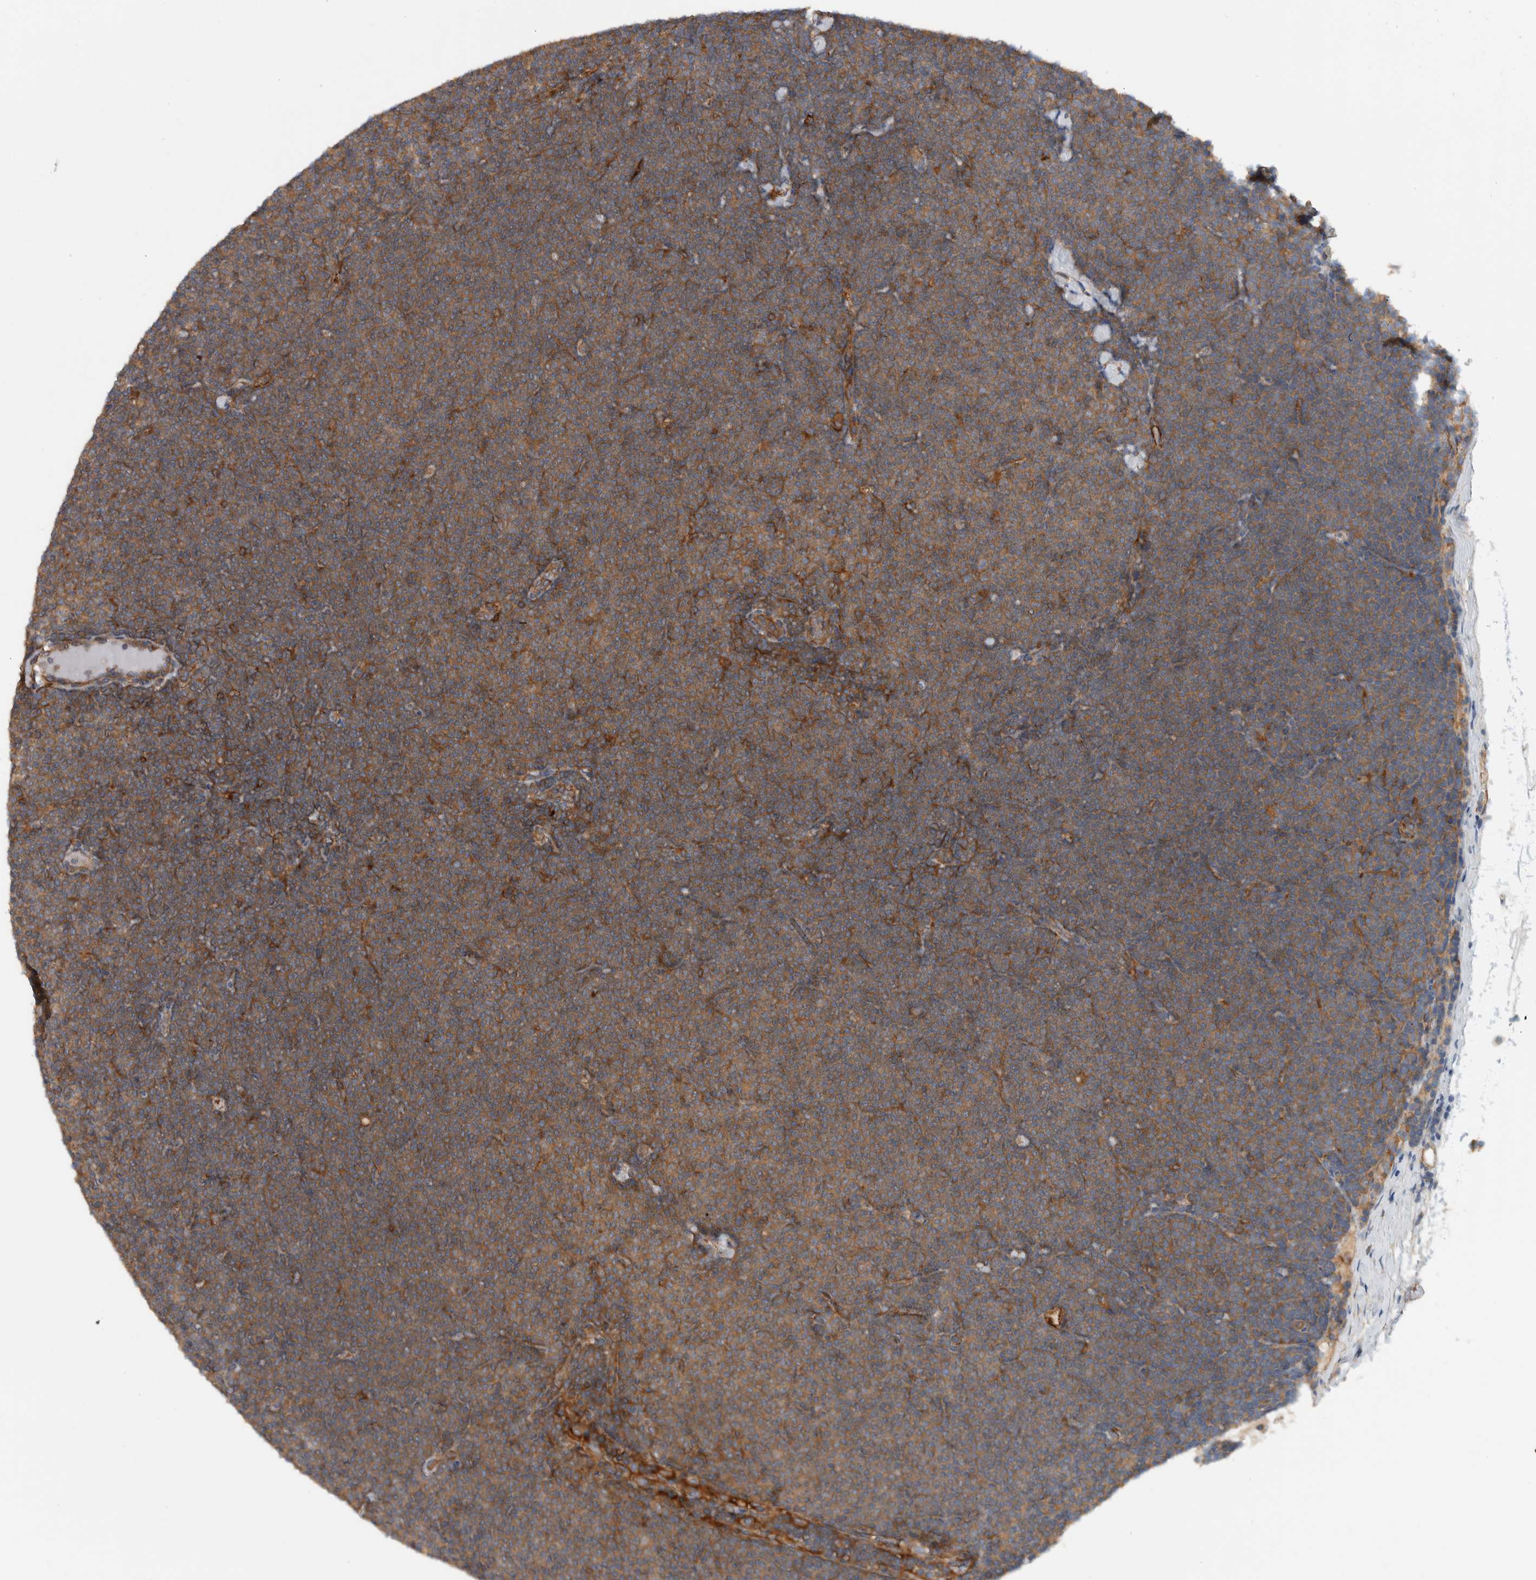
{"staining": {"intensity": "weak", "quantity": ">75%", "location": "cytoplasmic/membranous"}, "tissue": "lymphoma", "cell_type": "Tumor cells", "image_type": "cancer", "snomed": [{"axis": "morphology", "description": "Malignant lymphoma, non-Hodgkin's type, Low grade"}, {"axis": "topography", "description": "Lymph node"}], "caption": "This is a micrograph of immunohistochemistry staining of malignant lymphoma, non-Hodgkin's type (low-grade), which shows weak expression in the cytoplasmic/membranous of tumor cells.", "gene": "MPRIP", "patient": {"sex": "female", "age": 53}}